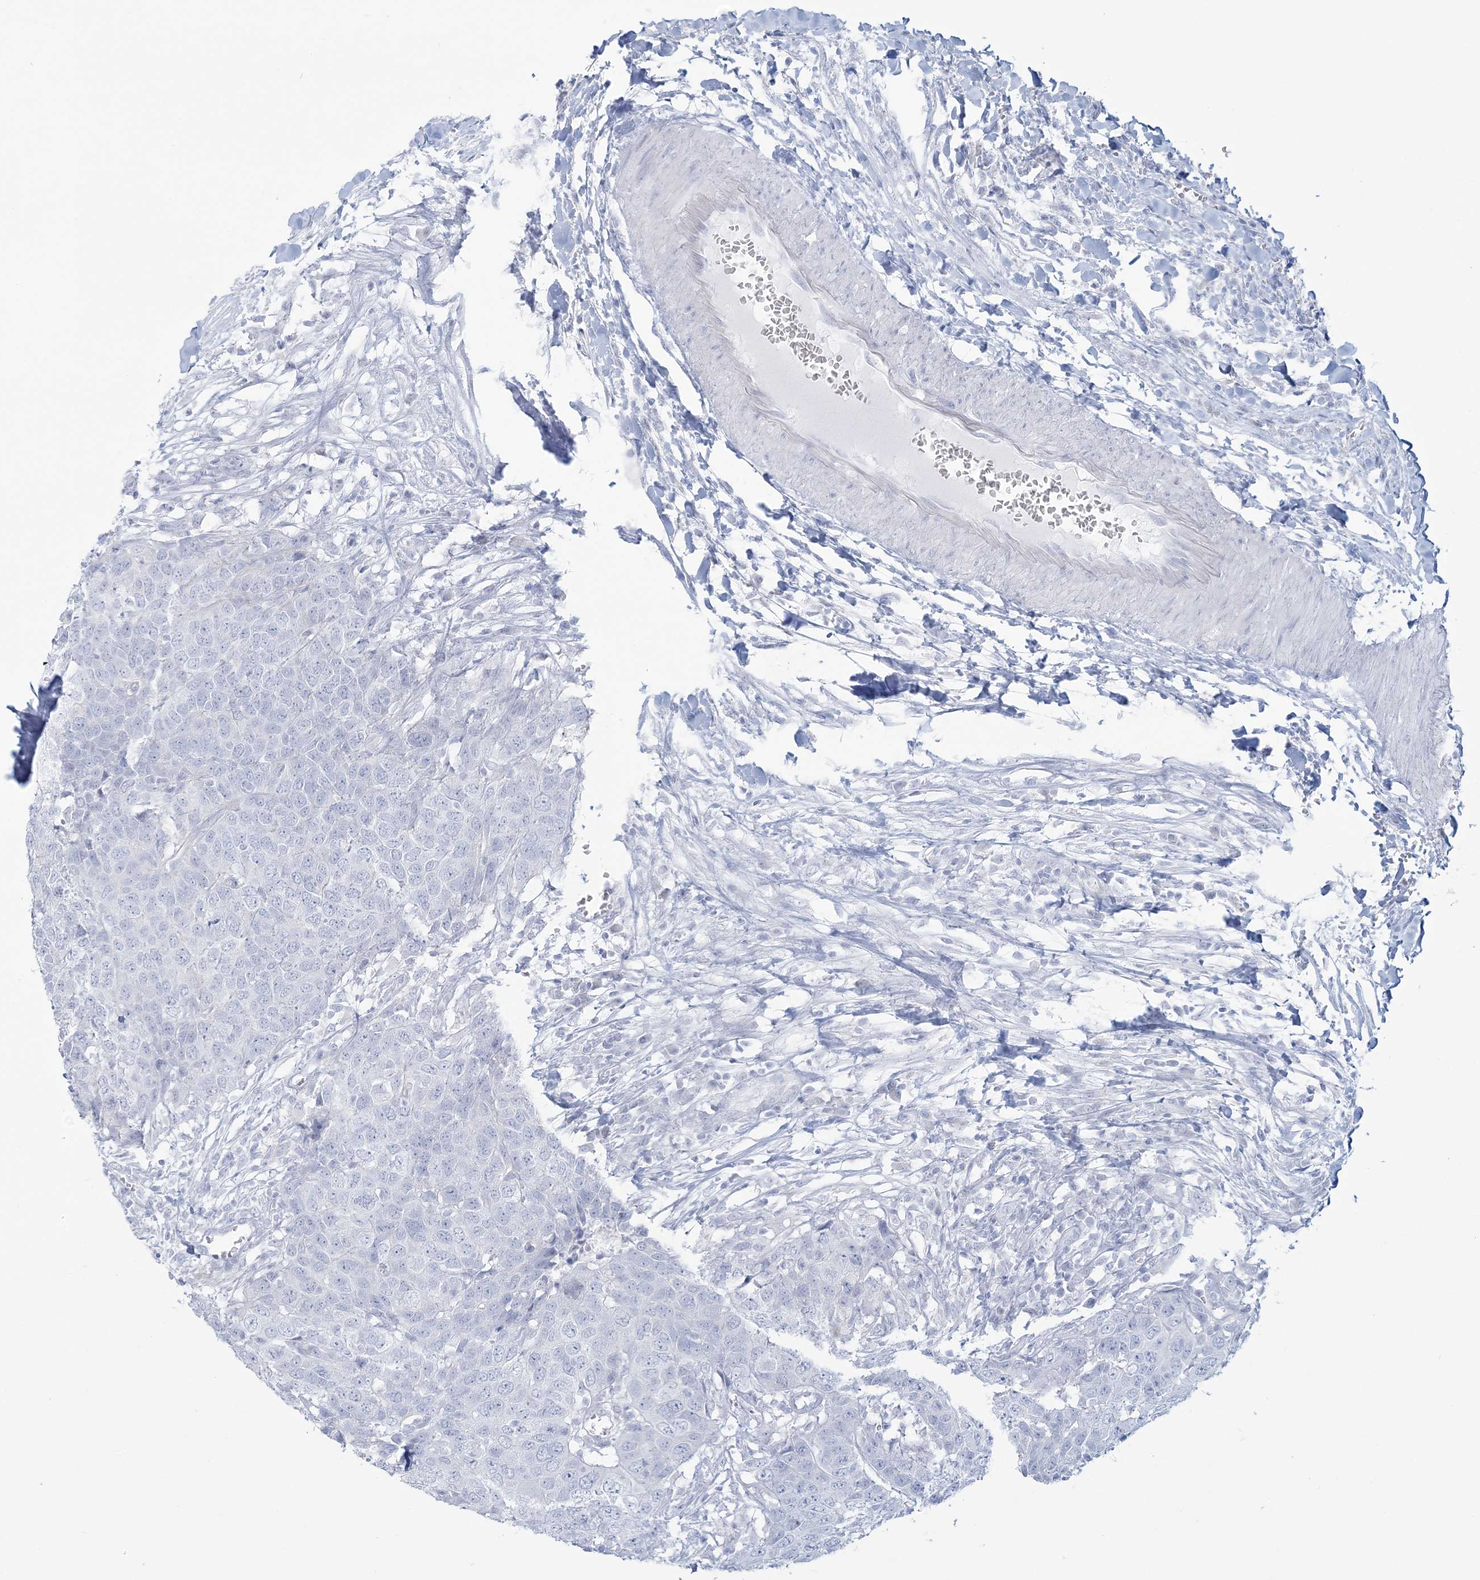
{"staining": {"intensity": "negative", "quantity": "none", "location": "none"}, "tissue": "head and neck cancer", "cell_type": "Tumor cells", "image_type": "cancer", "snomed": [{"axis": "morphology", "description": "Squamous cell carcinoma, NOS"}, {"axis": "topography", "description": "Head-Neck"}], "caption": "Protein analysis of head and neck squamous cell carcinoma shows no significant positivity in tumor cells.", "gene": "ADGB", "patient": {"sex": "male", "age": 66}}